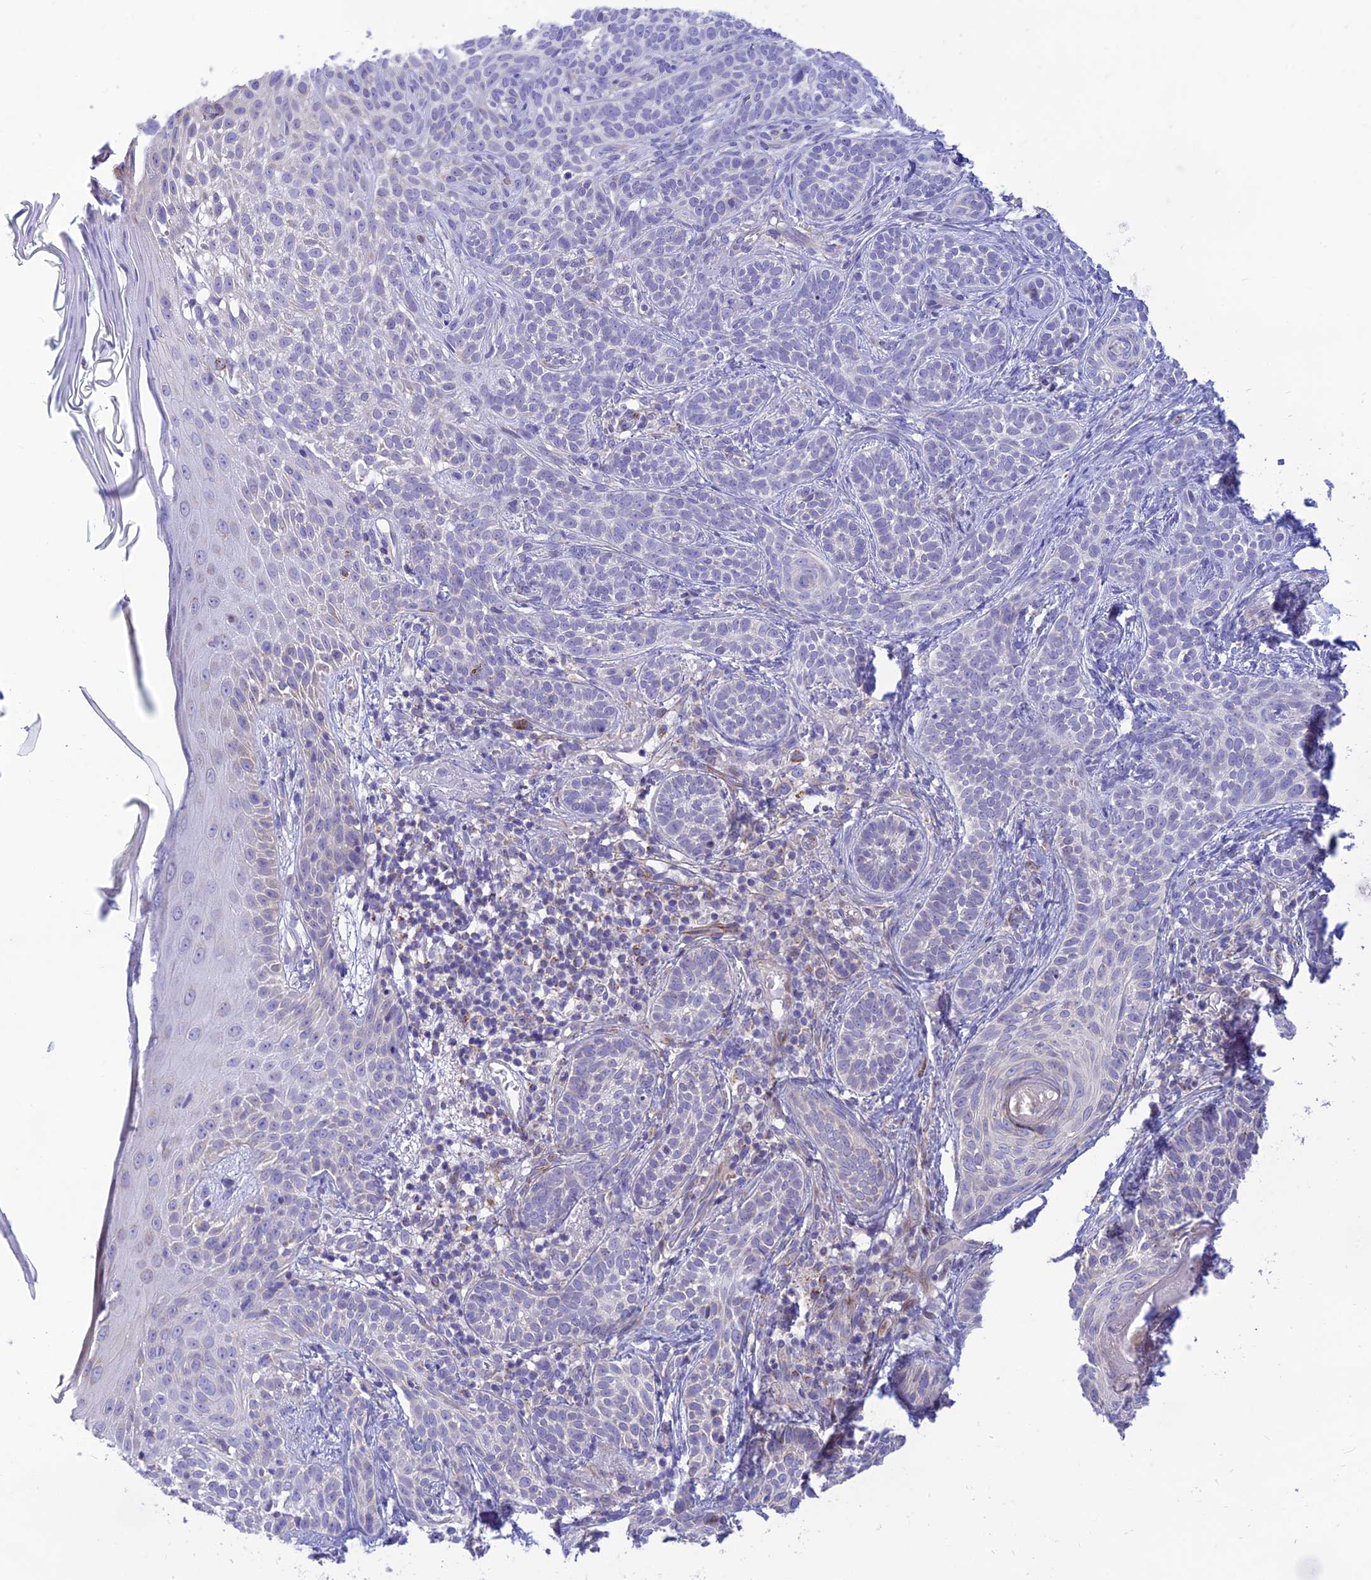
{"staining": {"intensity": "negative", "quantity": "none", "location": "none"}, "tissue": "skin cancer", "cell_type": "Tumor cells", "image_type": "cancer", "snomed": [{"axis": "morphology", "description": "Basal cell carcinoma"}, {"axis": "topography", "description": "Skin"}], "caption": "The immunohistochemistry micrograph has no significant staining in tumor cells of skin basal cell carcinoma tissue.", "gene": "FAM186B", "patient": {"sex": "male", "age": 71}}